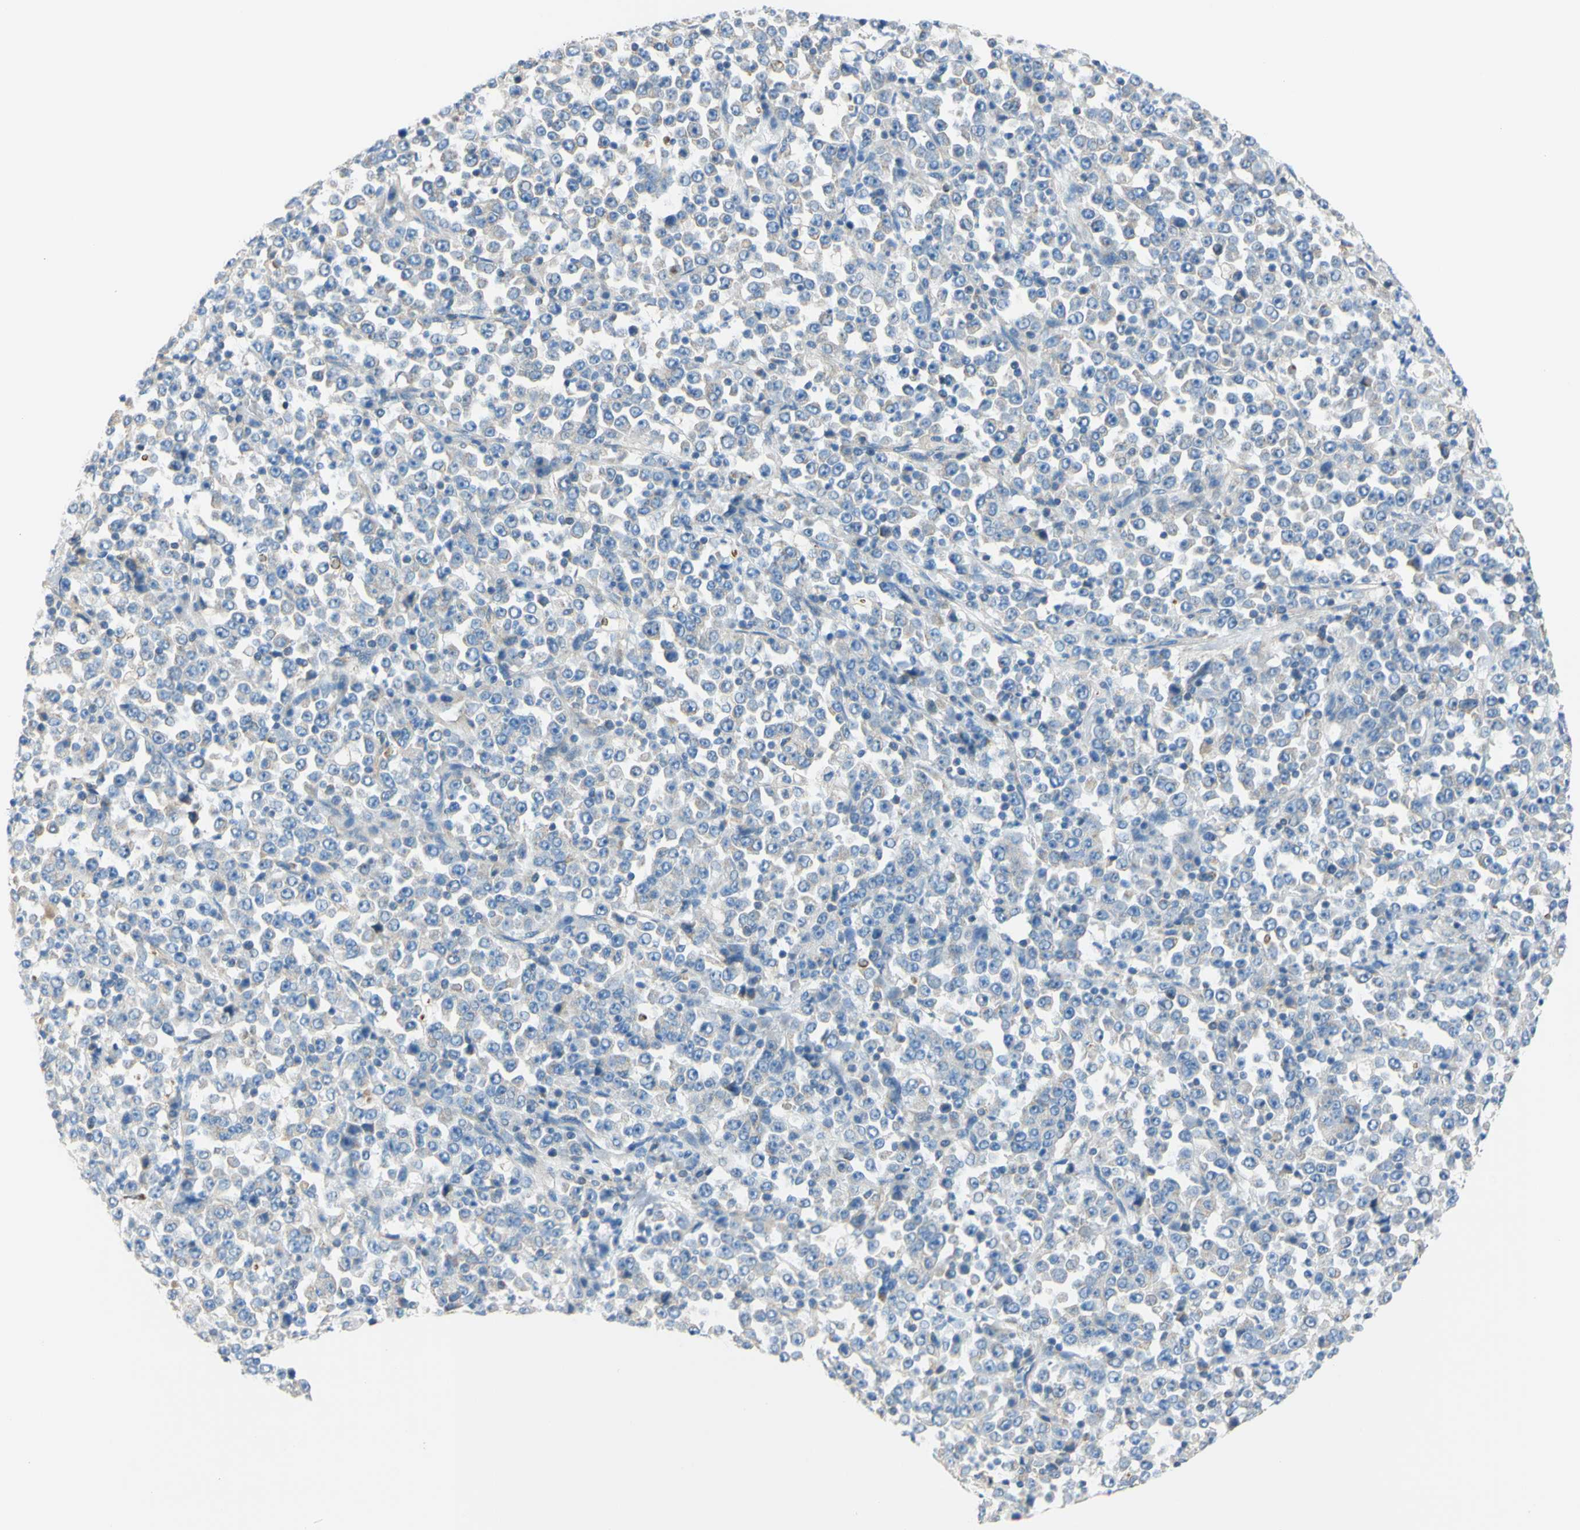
{"staining": {"intensity": "negative", "quantity": "none", "location": "none"}, "tissue": "stomach cancer", "cell_type": "Tumor cells", "image_type": "cancer", "snomed": [{"axis": "morphology", "description": "Normal tissue, NOS"}, {"axis": "morphology", "description": "Adenocarcinoma, NOS"}, {"axis": "topography", "description": "Stomach, upper"}, {"axis": "topography", "description": "Stomach"}], "caption": "Immunohistochemical staining of human stomach cancer demonstrates no significant staining in tumor cells. (DAB IHC with hematoxylin counter stain).", "gene": "RETREG2", "patient": {"sex": "male", "age": 59}}